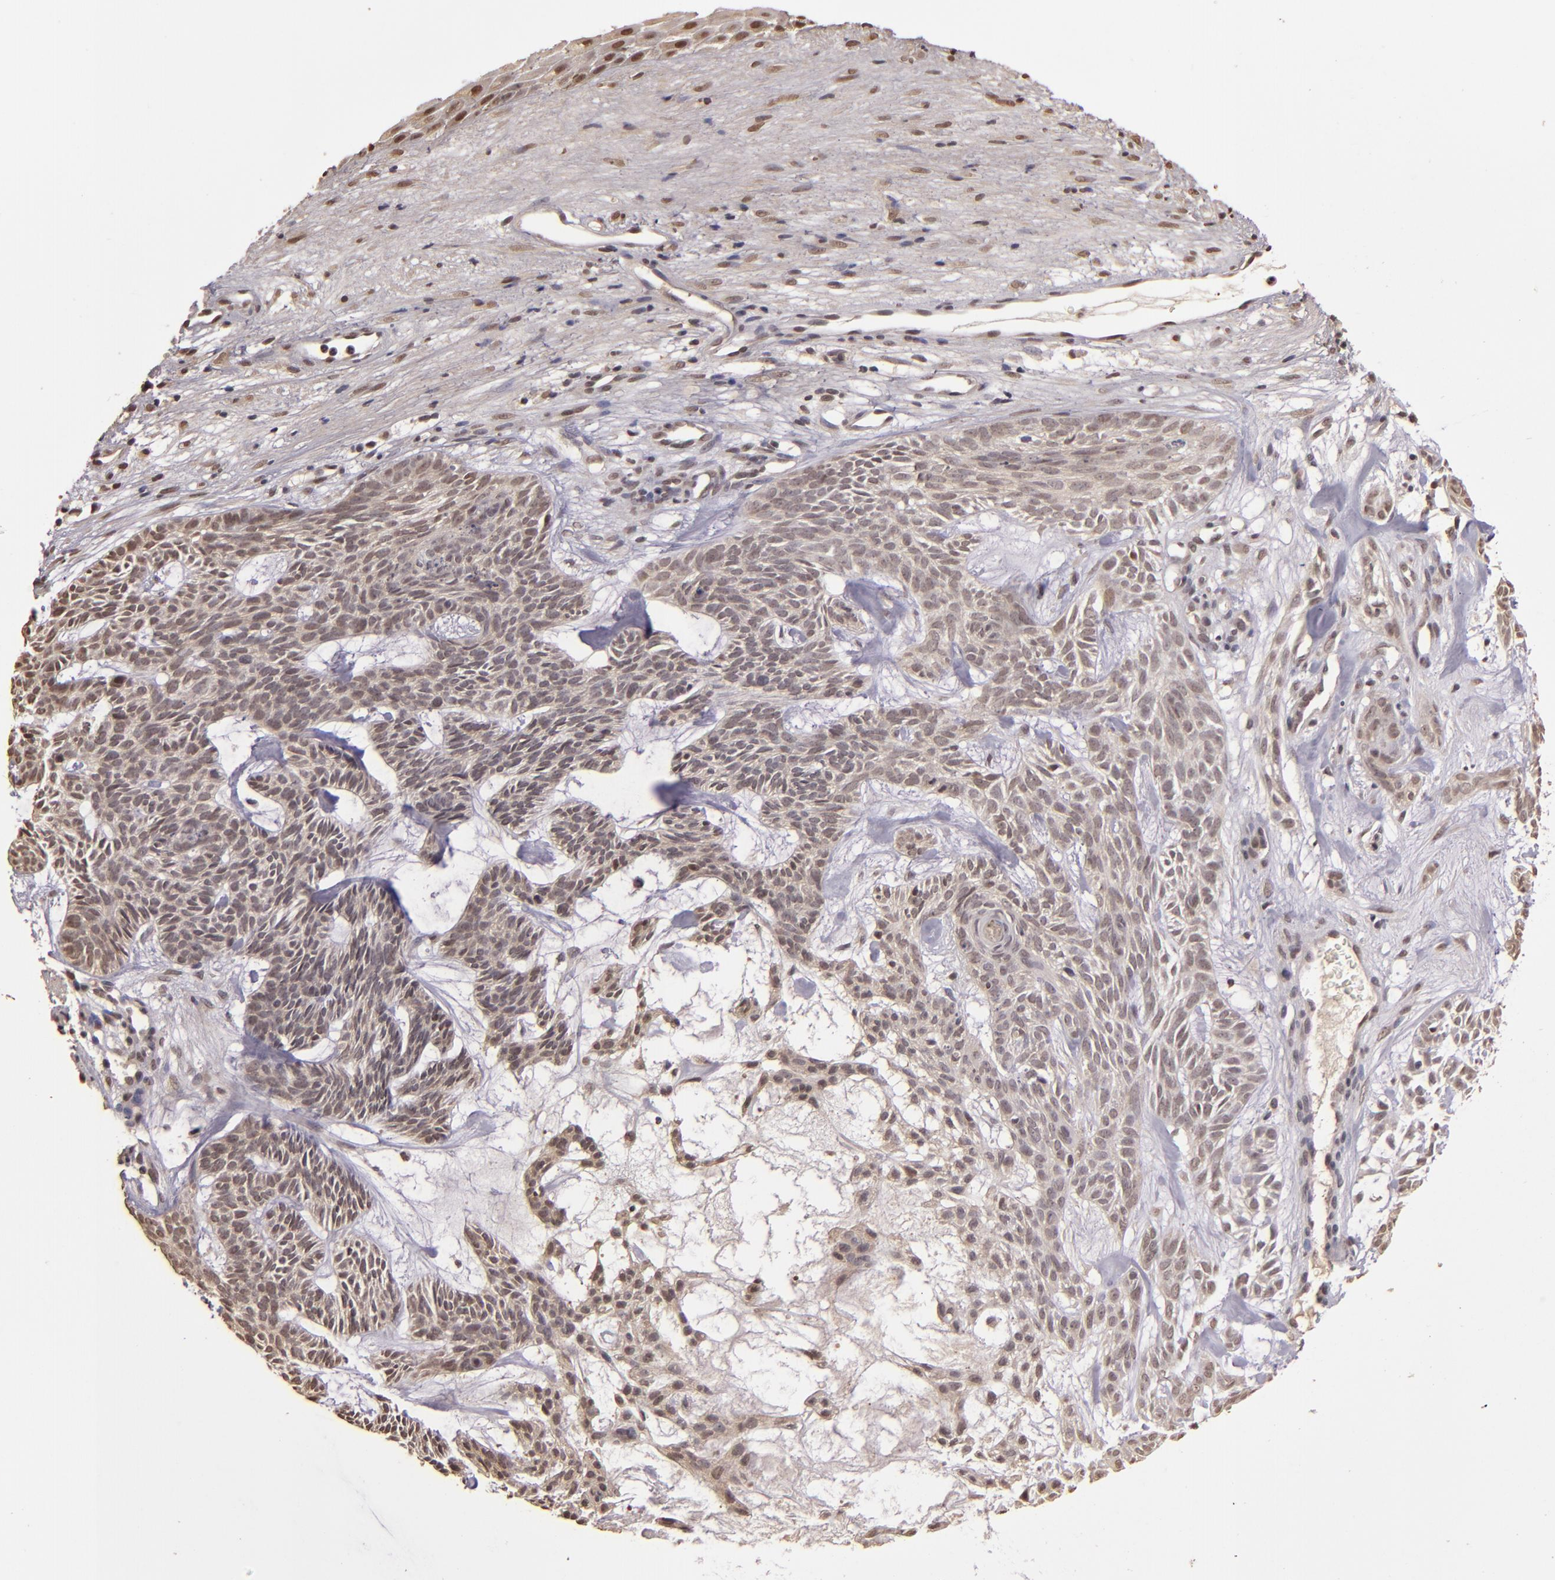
{"staining": {"intensity": "negative", "quantity": "none", "location": "none"}, "tissue": "skin cancer", "cell_type": "Tumor cells", "image_type": "cancer", "snomed": [{"axis": "morphology", "description": "Basal cell carcinoma"}, {"axis": "topography", "description": "Skin"}], "caption": "Immunohistochemical staining of skin cancer displays no significant expression in tumor cells.", "gene": "CUL1", "patient": {"sex": "male", "age": 75}}